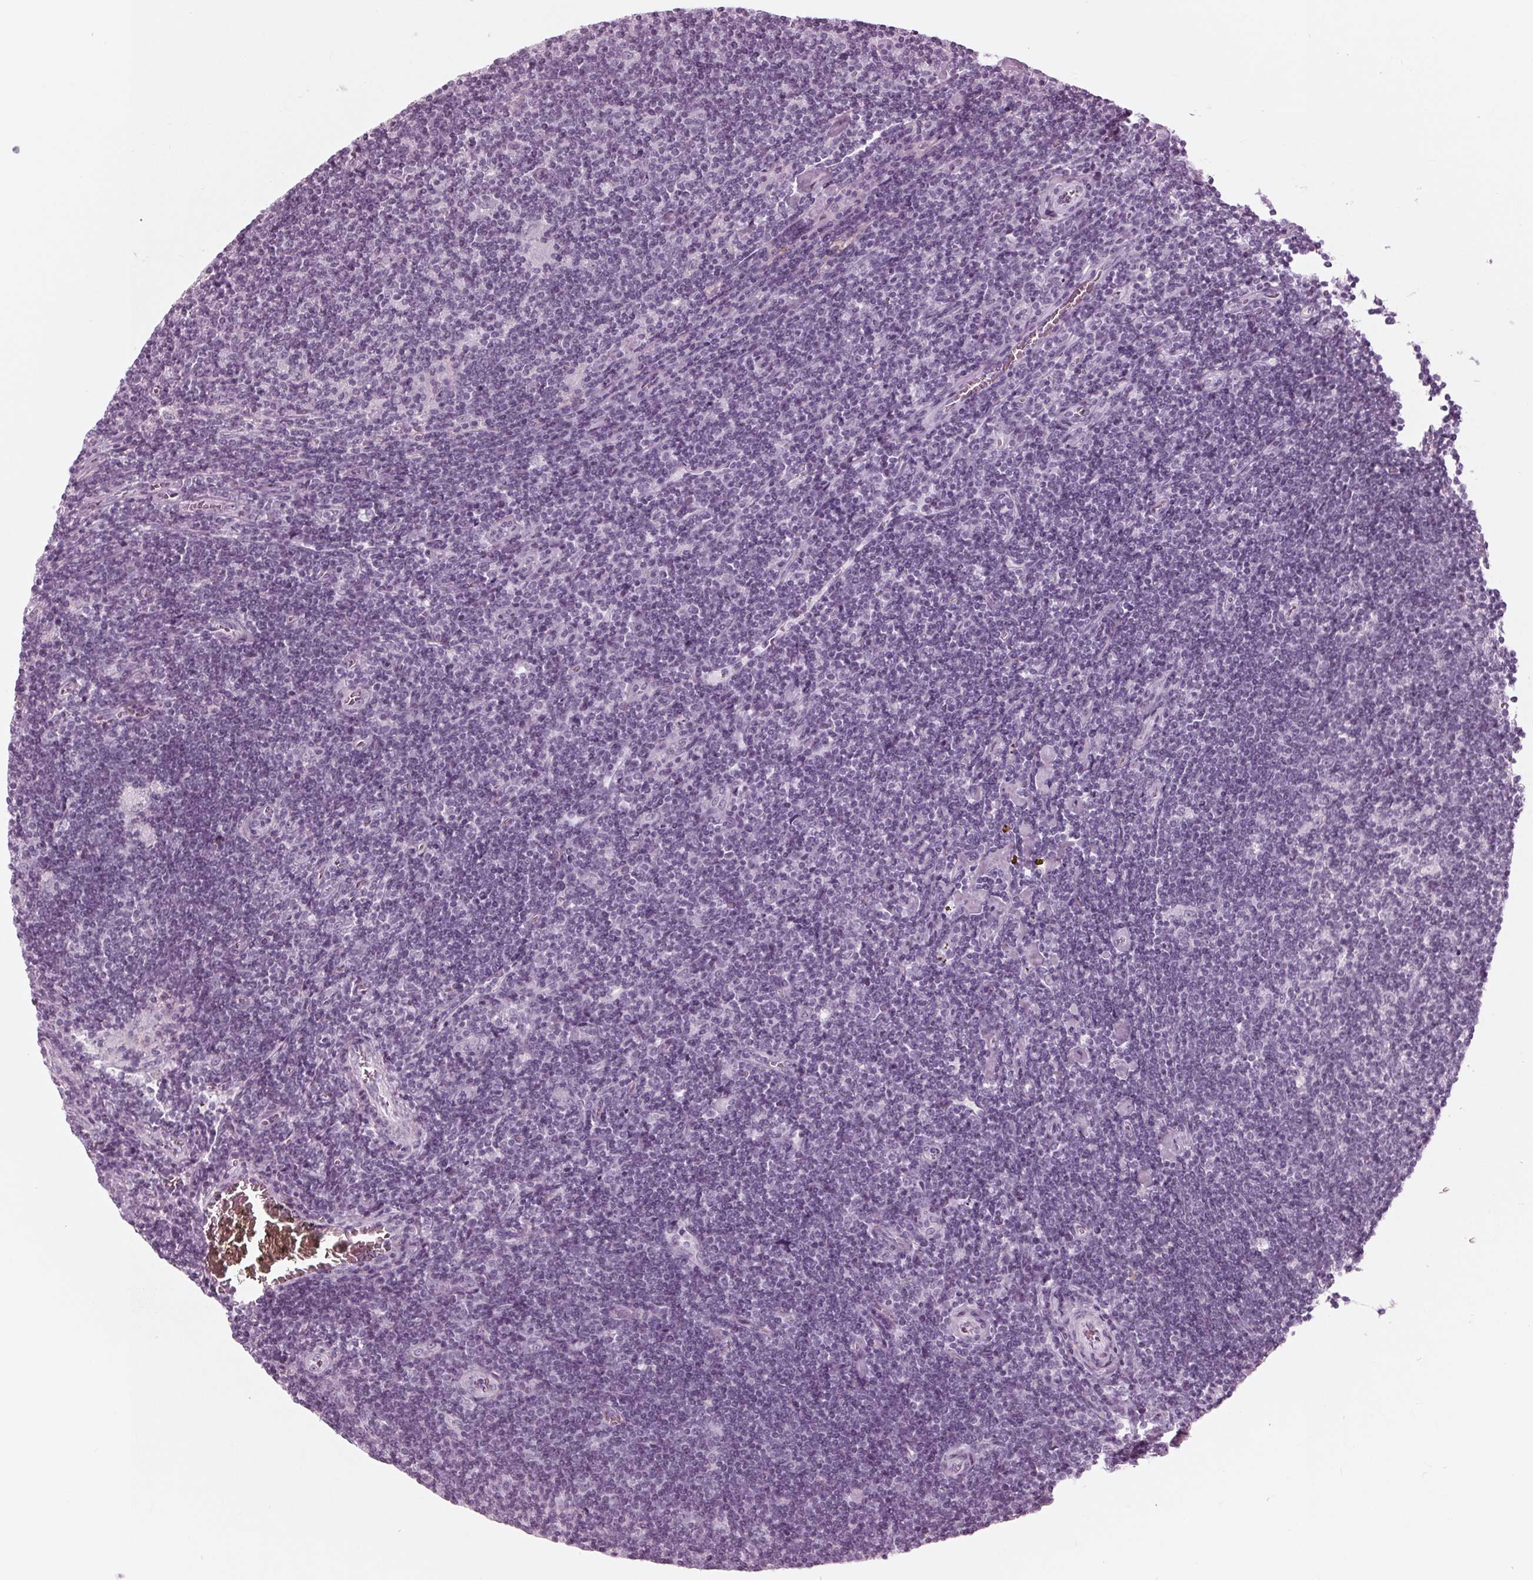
{"staining": {"intensity": "negative", "quantity": "none", "location": "none"}, "tissue": "lymphoma", "cell_type": "Tumor cells", "image_type": "cancer", "snomed": [{"axis": "morphology", "description": "Hodgkin's disease, NOS"}, {"axis": "topography", "description": "Lymph node"}], "caption": "The histopathology image exhibits no staining of tumor cells in lymphoma.", "gene": "KRT28", "patient": {"sex": "male", "age": 40}}